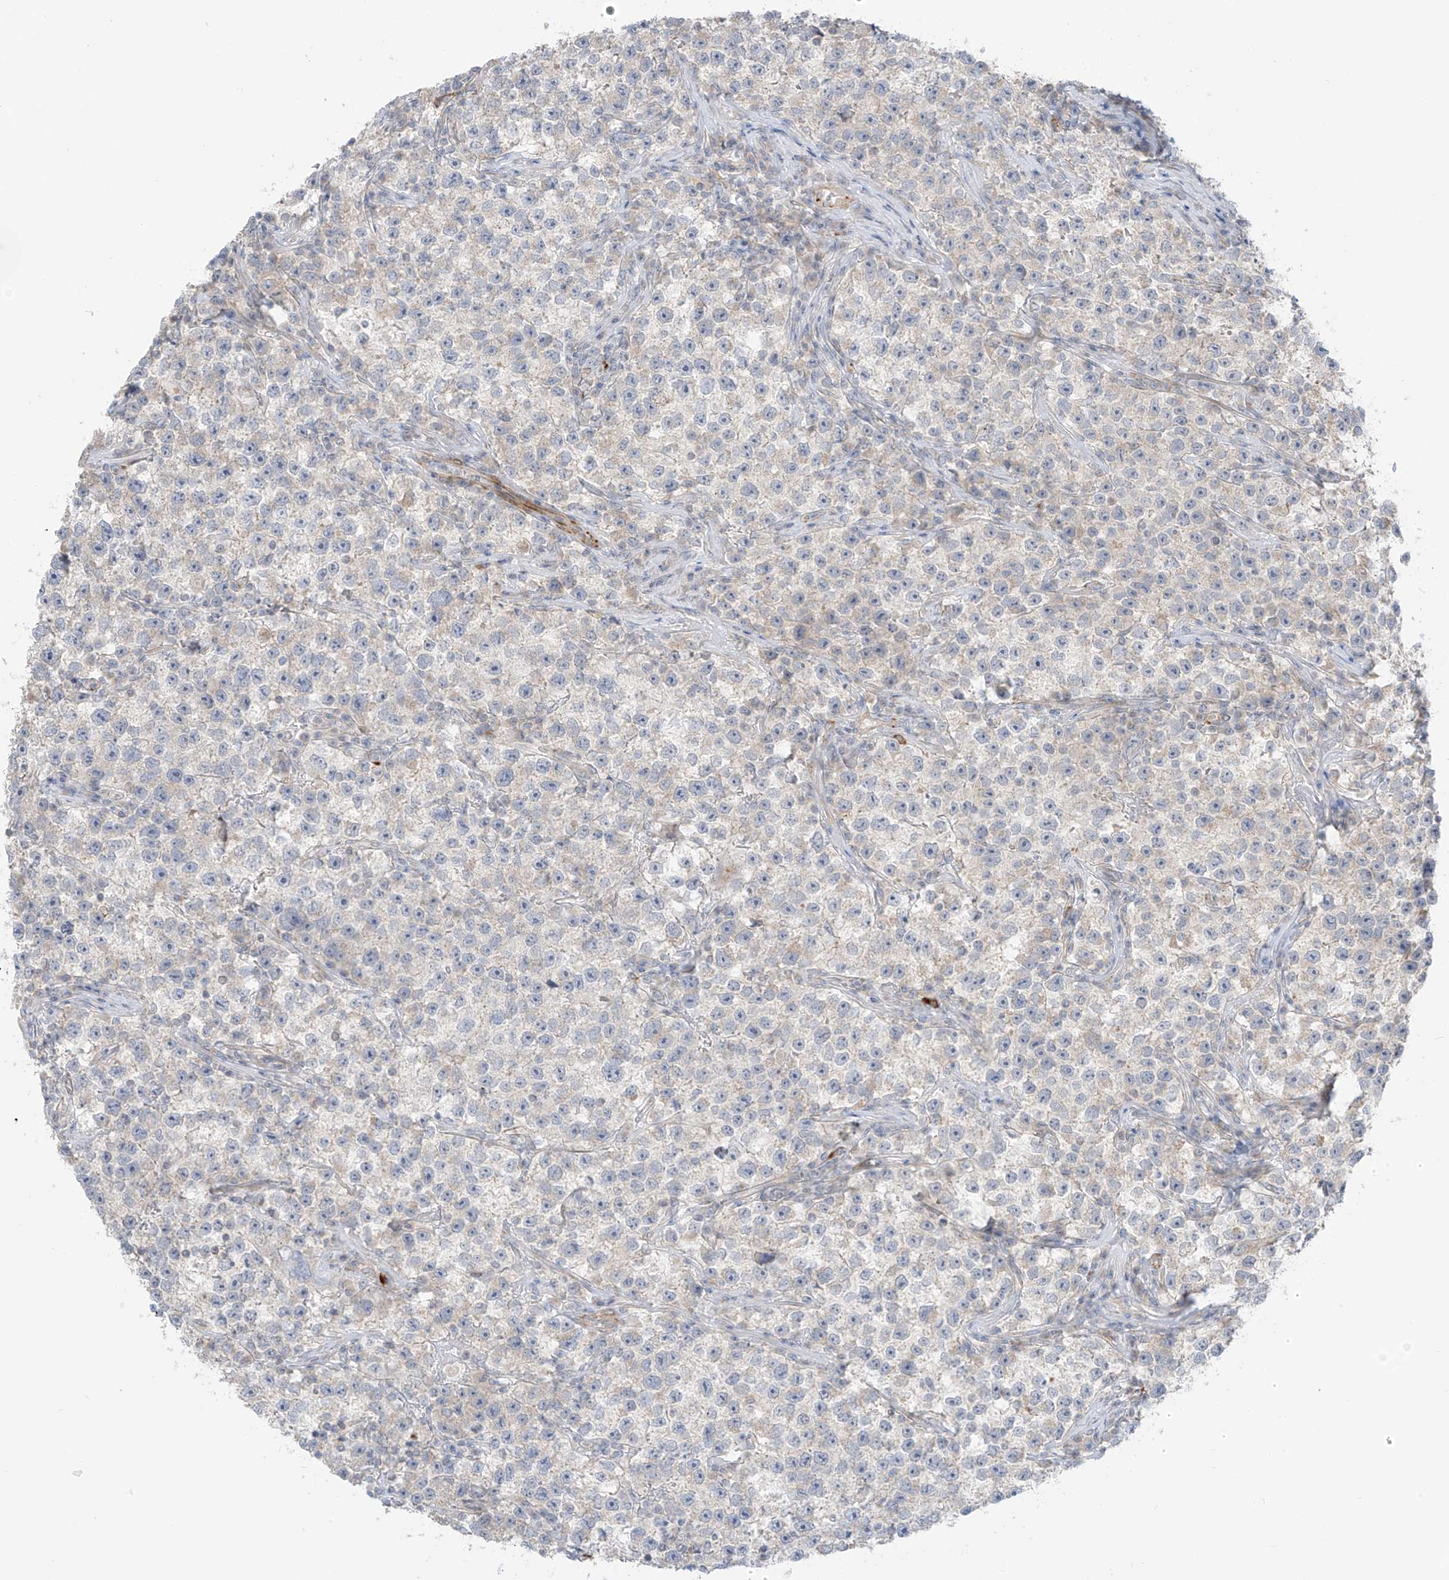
{"staining": {"intensity": "negative", "quantity": "none", "location": "none"}, "tissue": "testis cancer", "cell_type": "Tumor cells", "image_type": "cancer", "snomed": [{"axis": "morphology", "description": "Seminoma, NOS"}, {"axis": "topography", "description": "Testis"}], "caption": "DAB immunohistochemical staining of testis seminoma reveals no significant positivity in tumor cells. Nuclei are stained in blue.", "gene": "HS6ST2", "patient": {"sex": "male", "age": 22}}